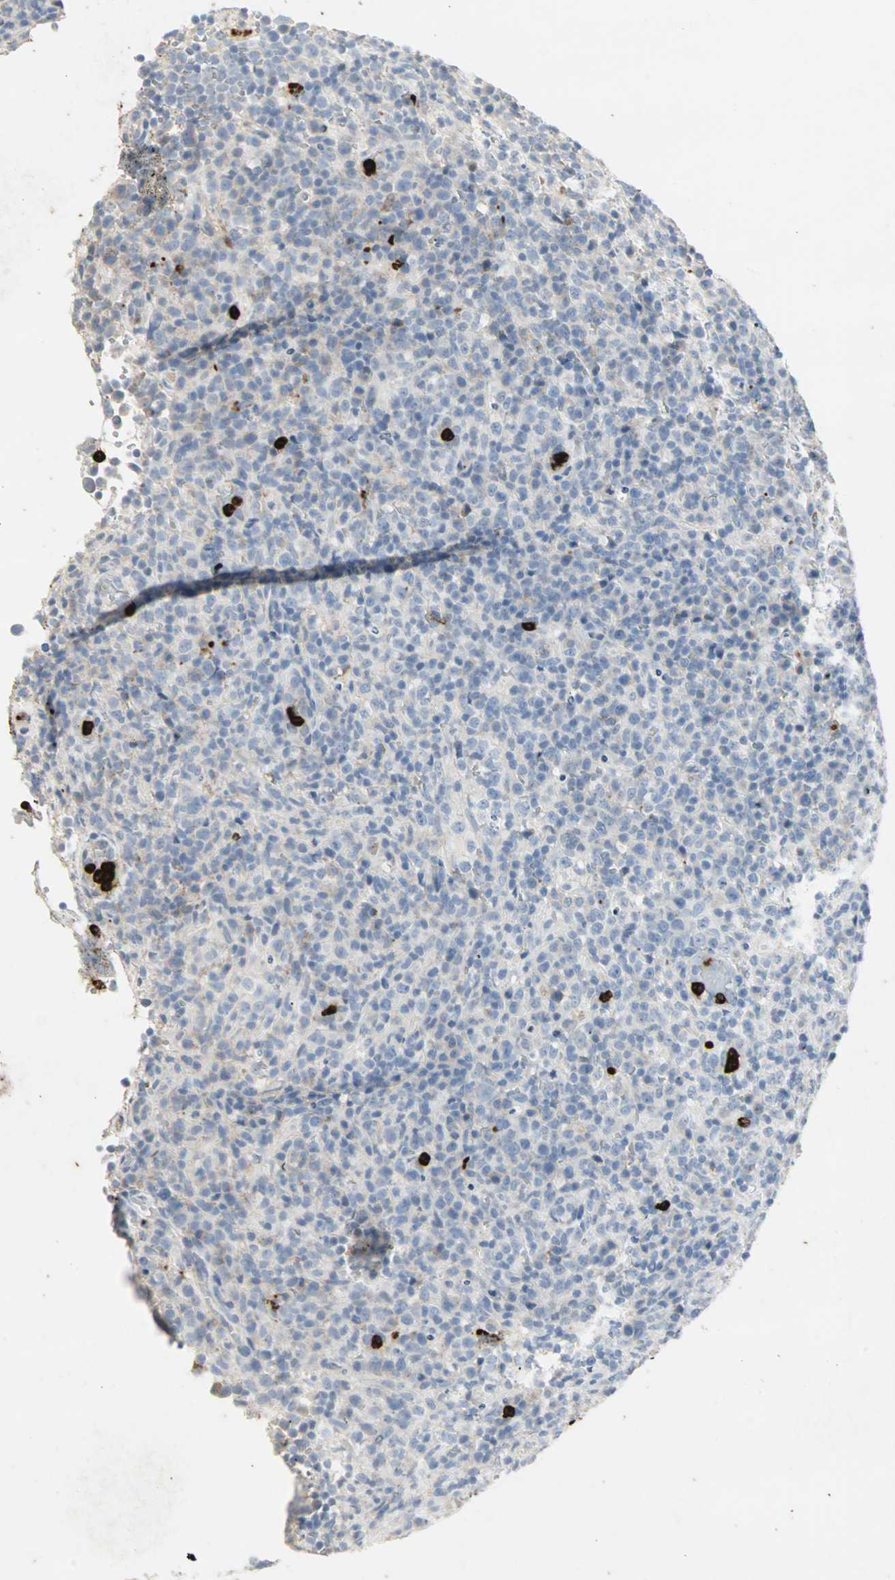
{"staining": {"intensity": "negative", "quantity": "none", "location": "none"}, "tissue": "lymphoma", "cell_type": "Tumor cells", "image_type": "cancer", "snomed": [{"axis": "morphology", "description": "Malignant lymphoma, non-Hodgkin's type, High grade"}, {"axis": "topography", "description": "Lymph node"}], "caption": "High power microscopy micrograph of an immunohistochemistry (IHC) histopathology image of lymphoma, revealing no significant positivity in tumor cells. Brightfield microscopy of immunohistochemistry stained with DAB (3,3'-diaminobenzidine) (brown) and hematoxylin (blue), captured at high magnification.", "gene": "CEACAM6", "patient": {"sex": "female", "age": 76}}